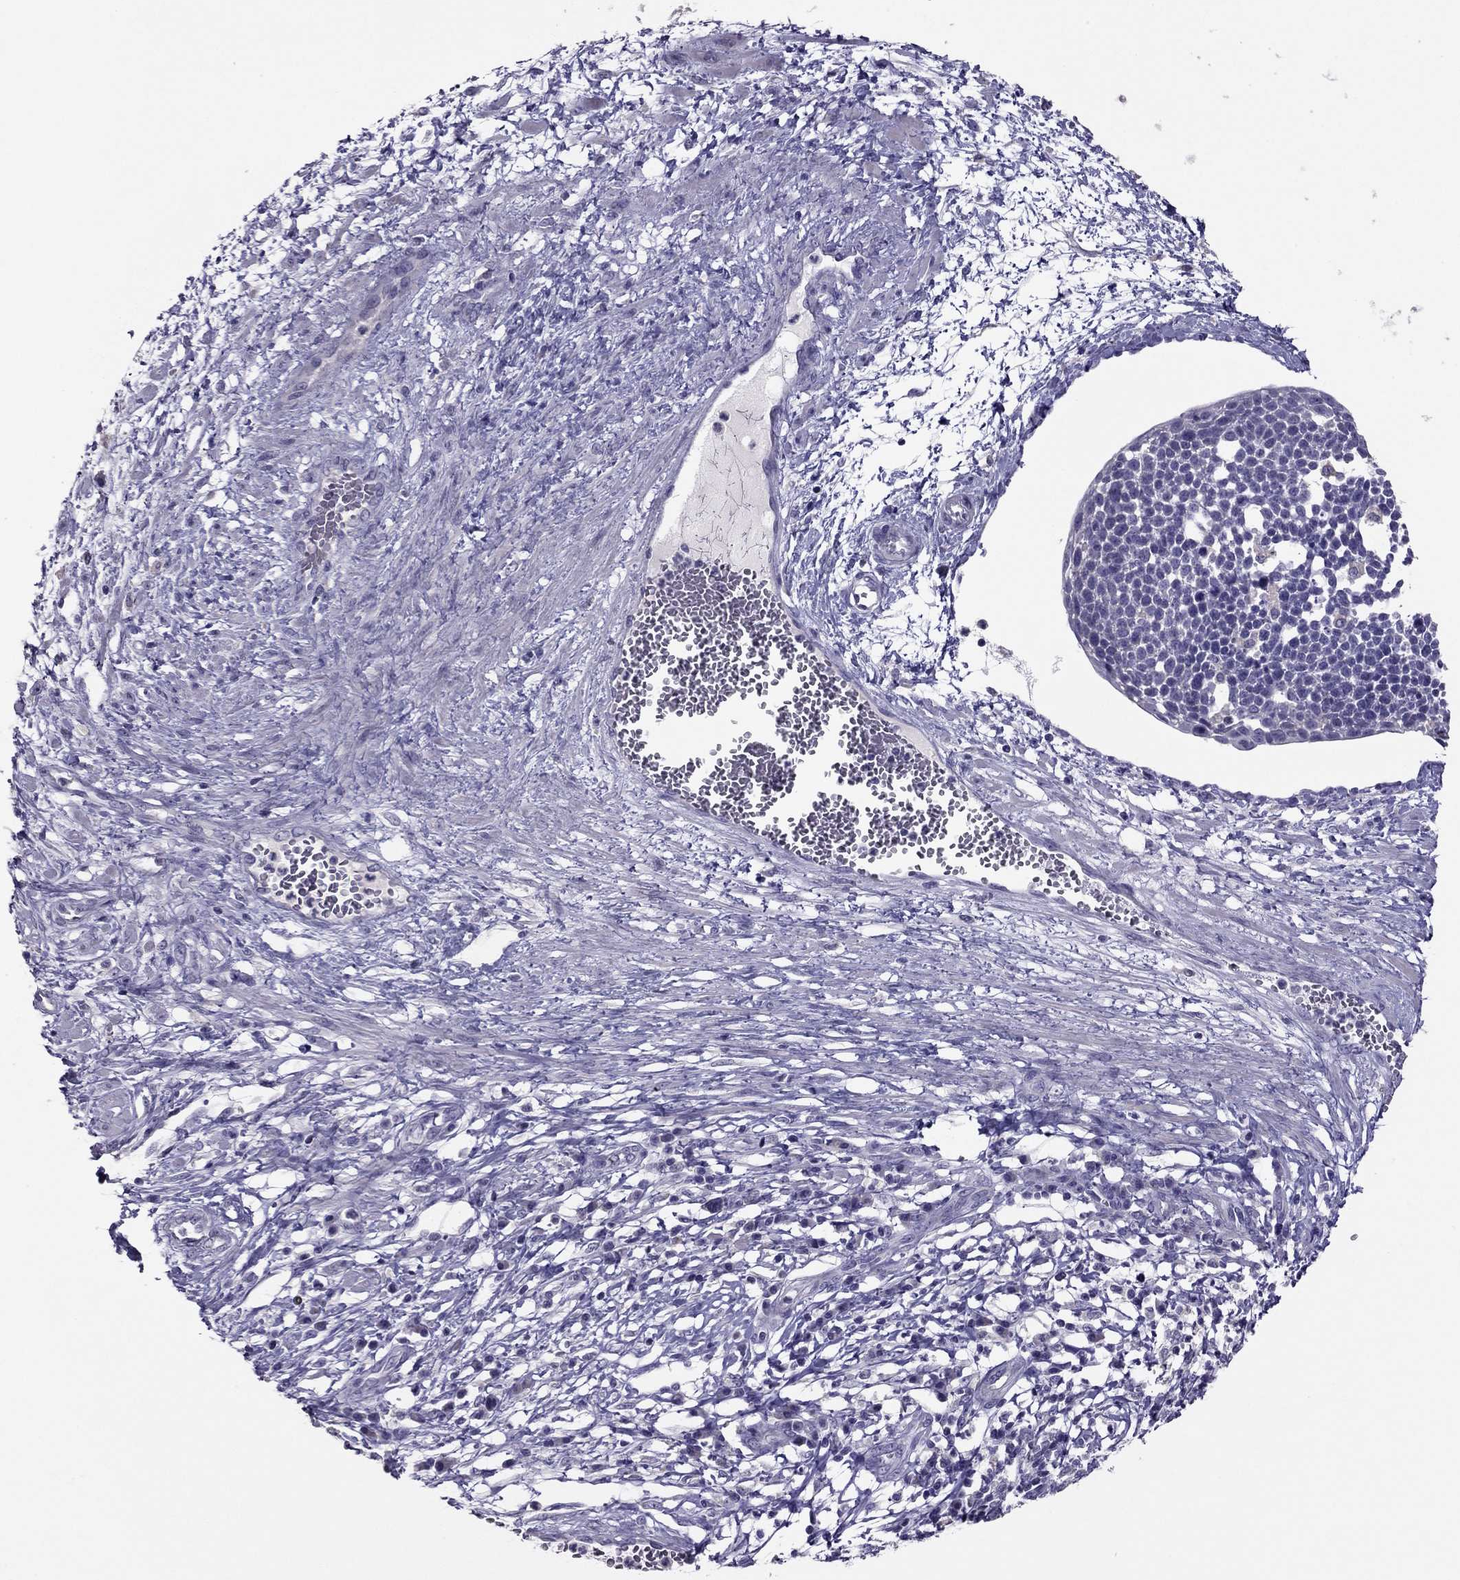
{"staining": {"intensity": "negative", "quantity": "none", "location": "none"}, "tissue": "cervical cancer", "cell_type": "Tumor cells", "image_type": "cancer", "snomed": [{"axis": "morphology", "description": "Squamous cell carcinoma, NOS"}, {"axis": "topography", "description": "Cervix"}], "caption": "Tumor cells show no significant protein expression in cervical cancer (squamous cell carcinoma).", "gene": "RGS8", "patient": {"sex": "female", "age": 34}}